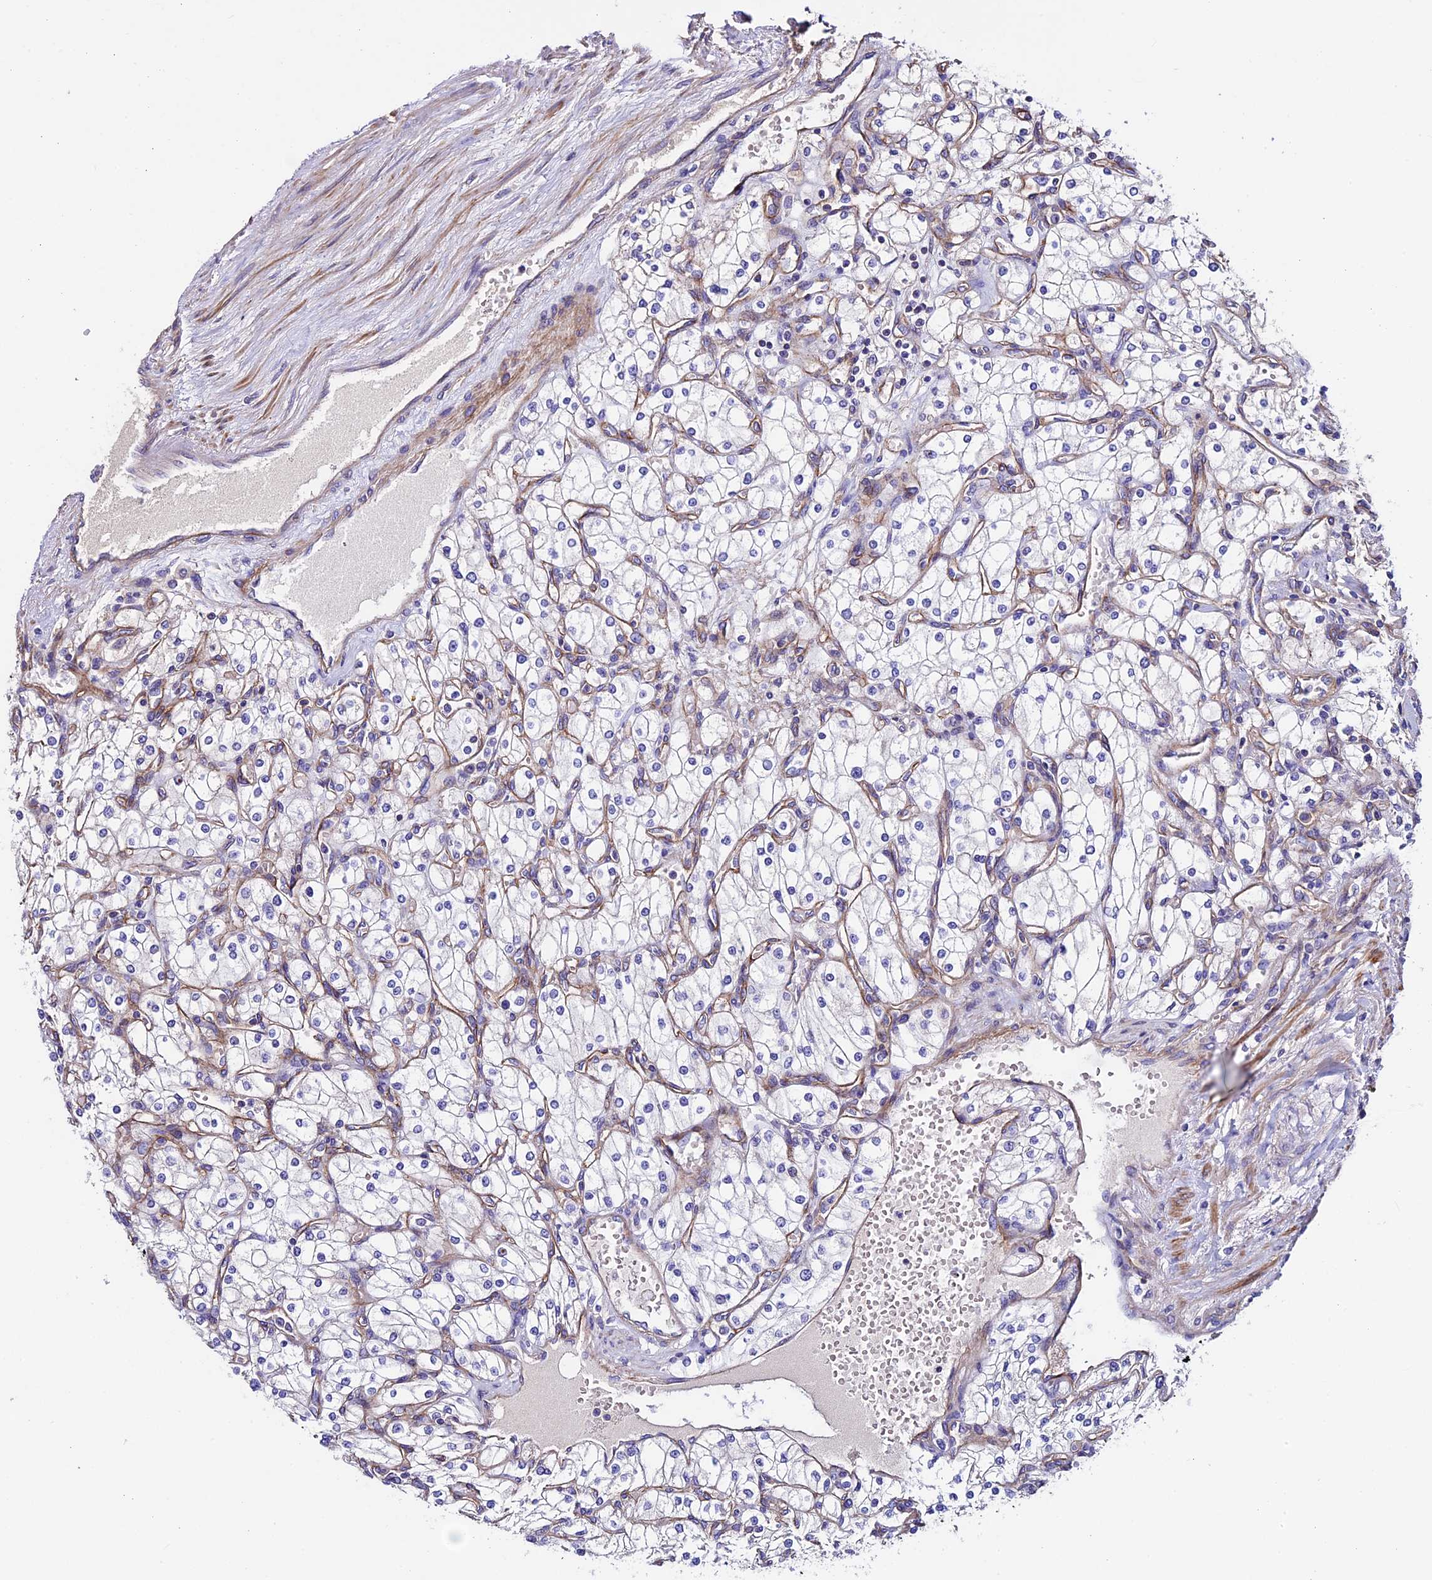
{"staining": {"intensity": "negative", "quantity": "none", "location": "none"}, "tissue": "renal cancer", "cell_type": "Tumor cells", "image_type": "cancer", "snomed": [{"axis": "morphology", "description": "Adenocarcinoma, NOS"}, {"axis": "topography", "description": "Kidney"}], "caption": "Adenocarcinoma (renal) was stained to show a protein in brown. There is no significant staining in tumor cells.", "gene": "EVA1B", "patient": {"sex": "male", "age": 80}}